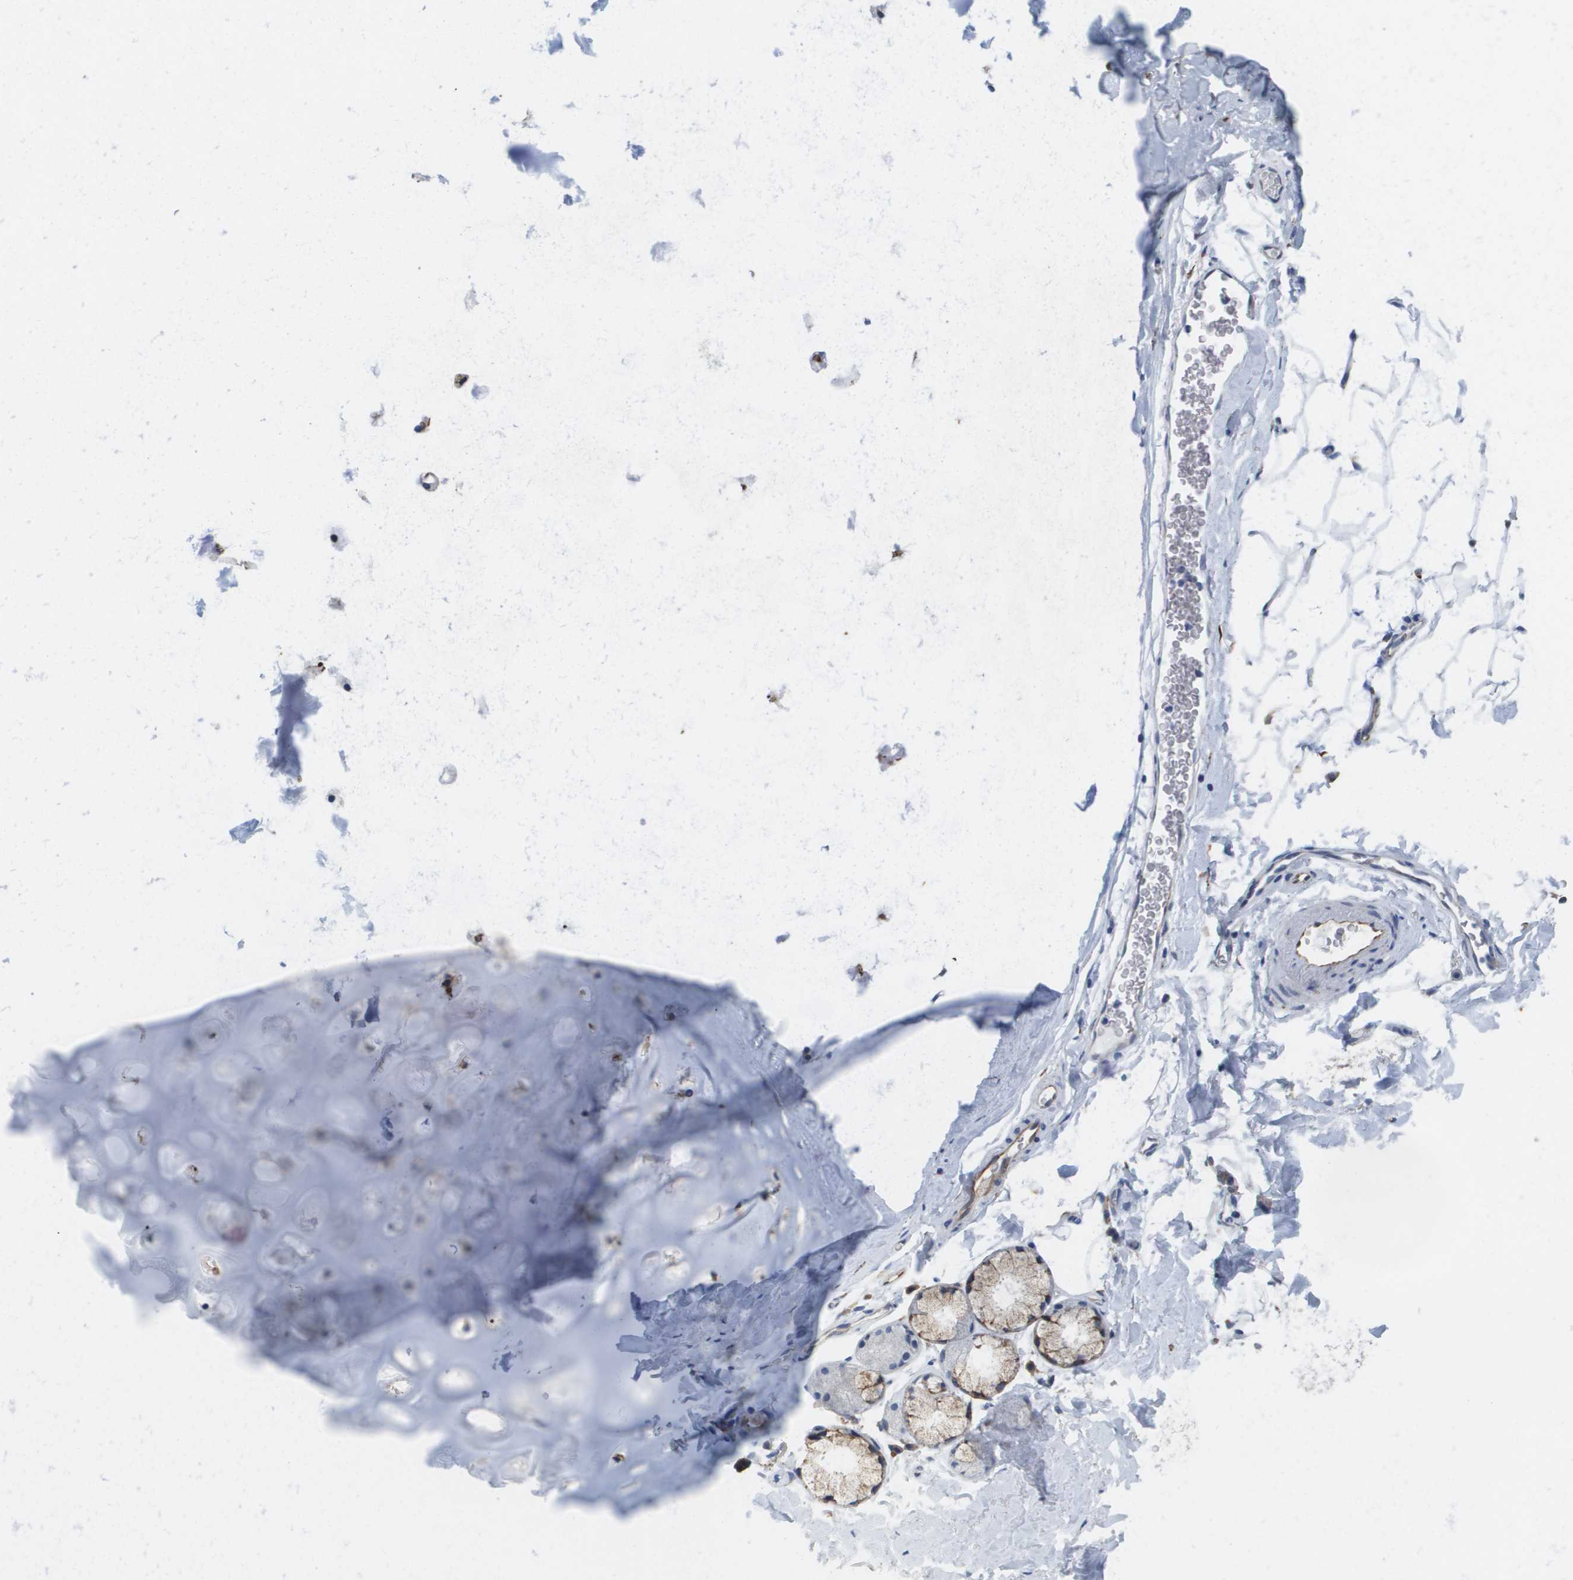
{"staining": {"intensity": "weak", "quantity": "25%-75%", "location": "cytoplasmic/membranous"}, "tissue": "adipose tissue", "cell_type": "Adipocytes", "image_type": "normal", "snomed": [{"axis": "morphology", "description": "Normal tissue, NOS"}, {"axis": "topography", "description": "Cartilage tissue"}, {"axis": "topography", "description": "Bronchus"}], "caption": "A micrograph showing weak cytoplasmic/membranous positivity in approximately 25%-75% of adipocytes in normal adipose tissue, as visualized by brown immunohistochemical staining.", "gene": "ST3GAL2", "patient": {"sex": "female", "age": 53}}